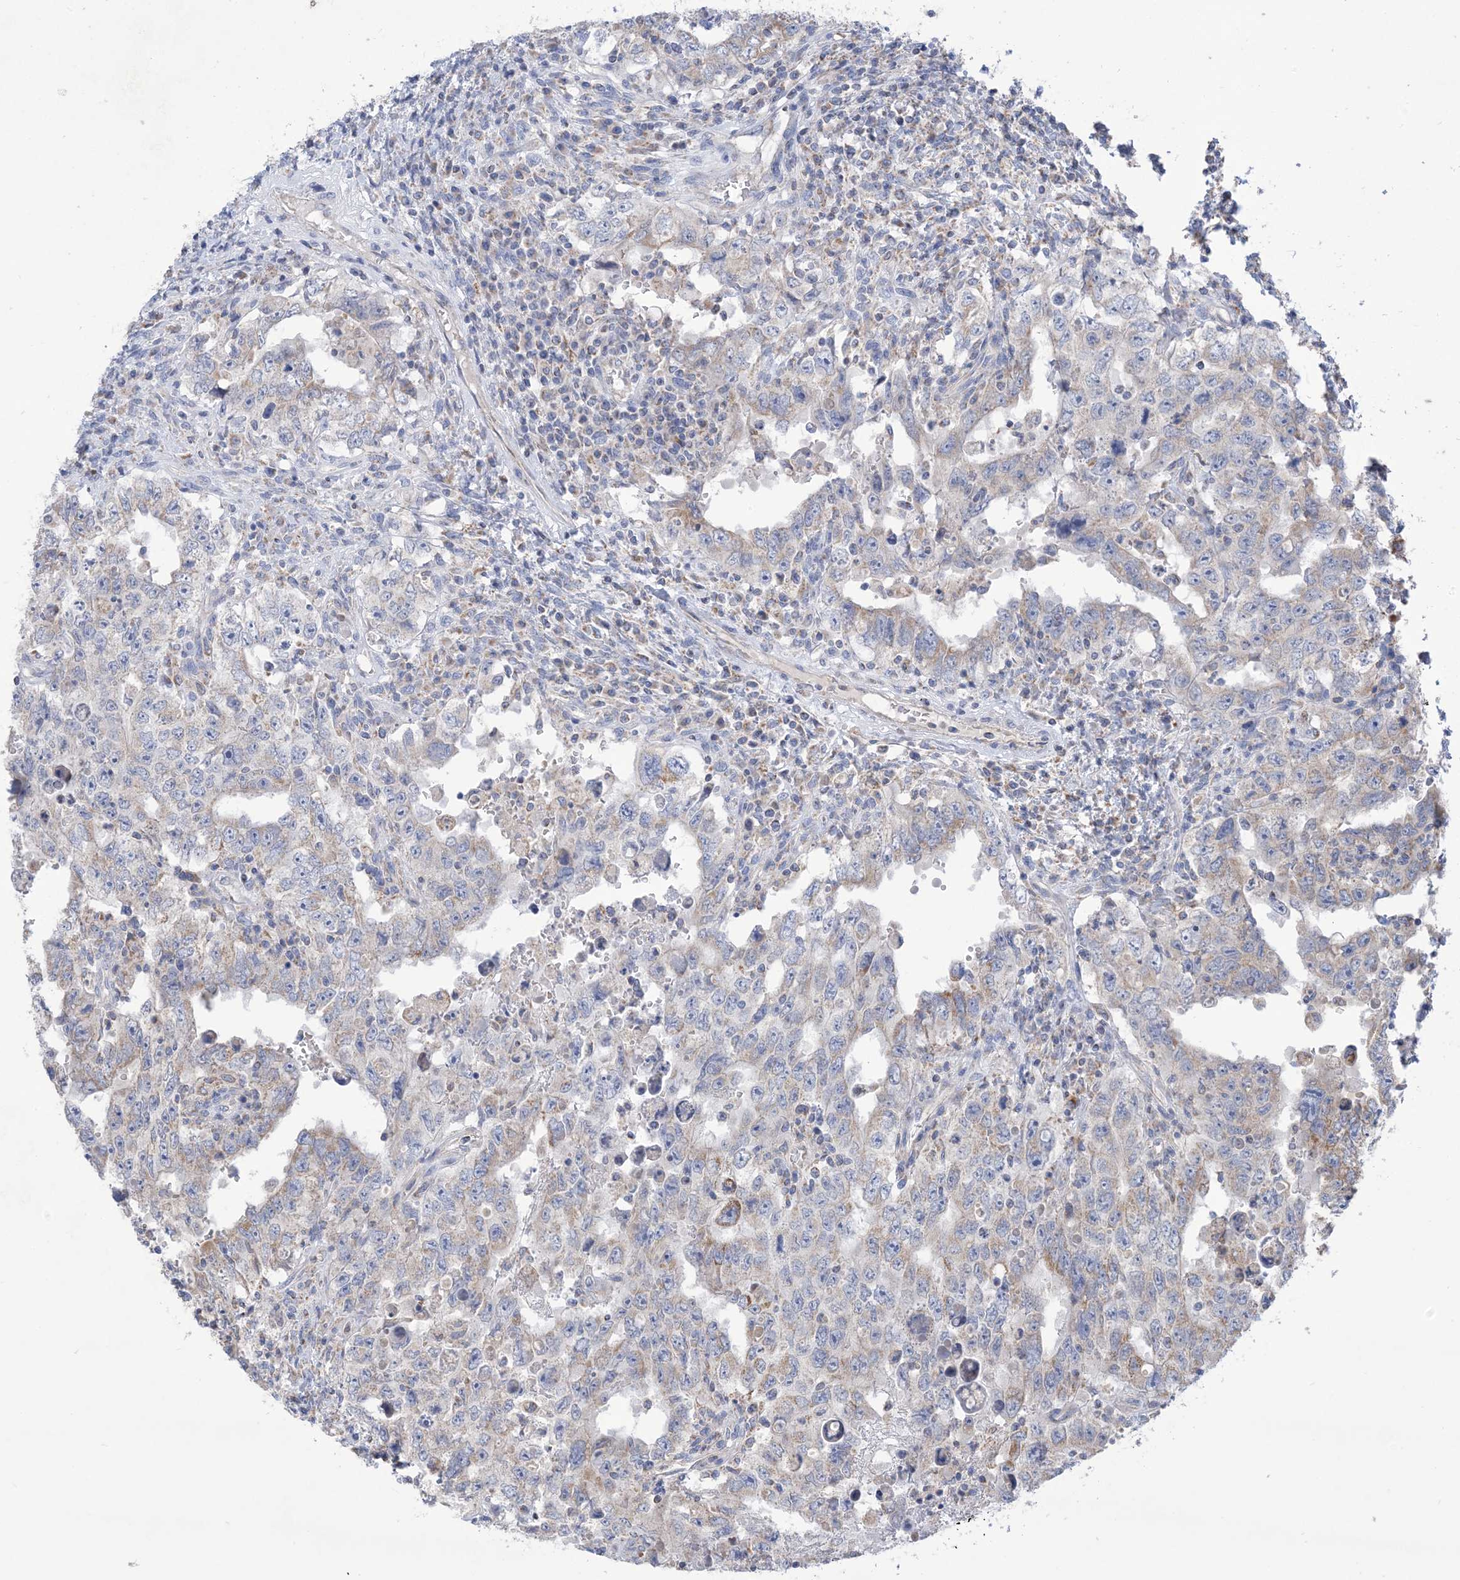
{"staining": {"intensity": "weak", "quantity": "<25%", "location": "cytoplasmic/membranous"}, "tissue": "testis cancer", "cell_type": "Tumor cells", "image_type": "cancer", "snomed": [{"axis": "morphology", "description": "Carcinoma, Embryonal, NOS"}, {"axis": "topography", "description": "Testis"}], "caption": "Tumor cells show no significant staining in testis cancer (embryonal carcinoma).", "gene": "CLEC16A", "patient": {"sex": "male", "age": 26}}